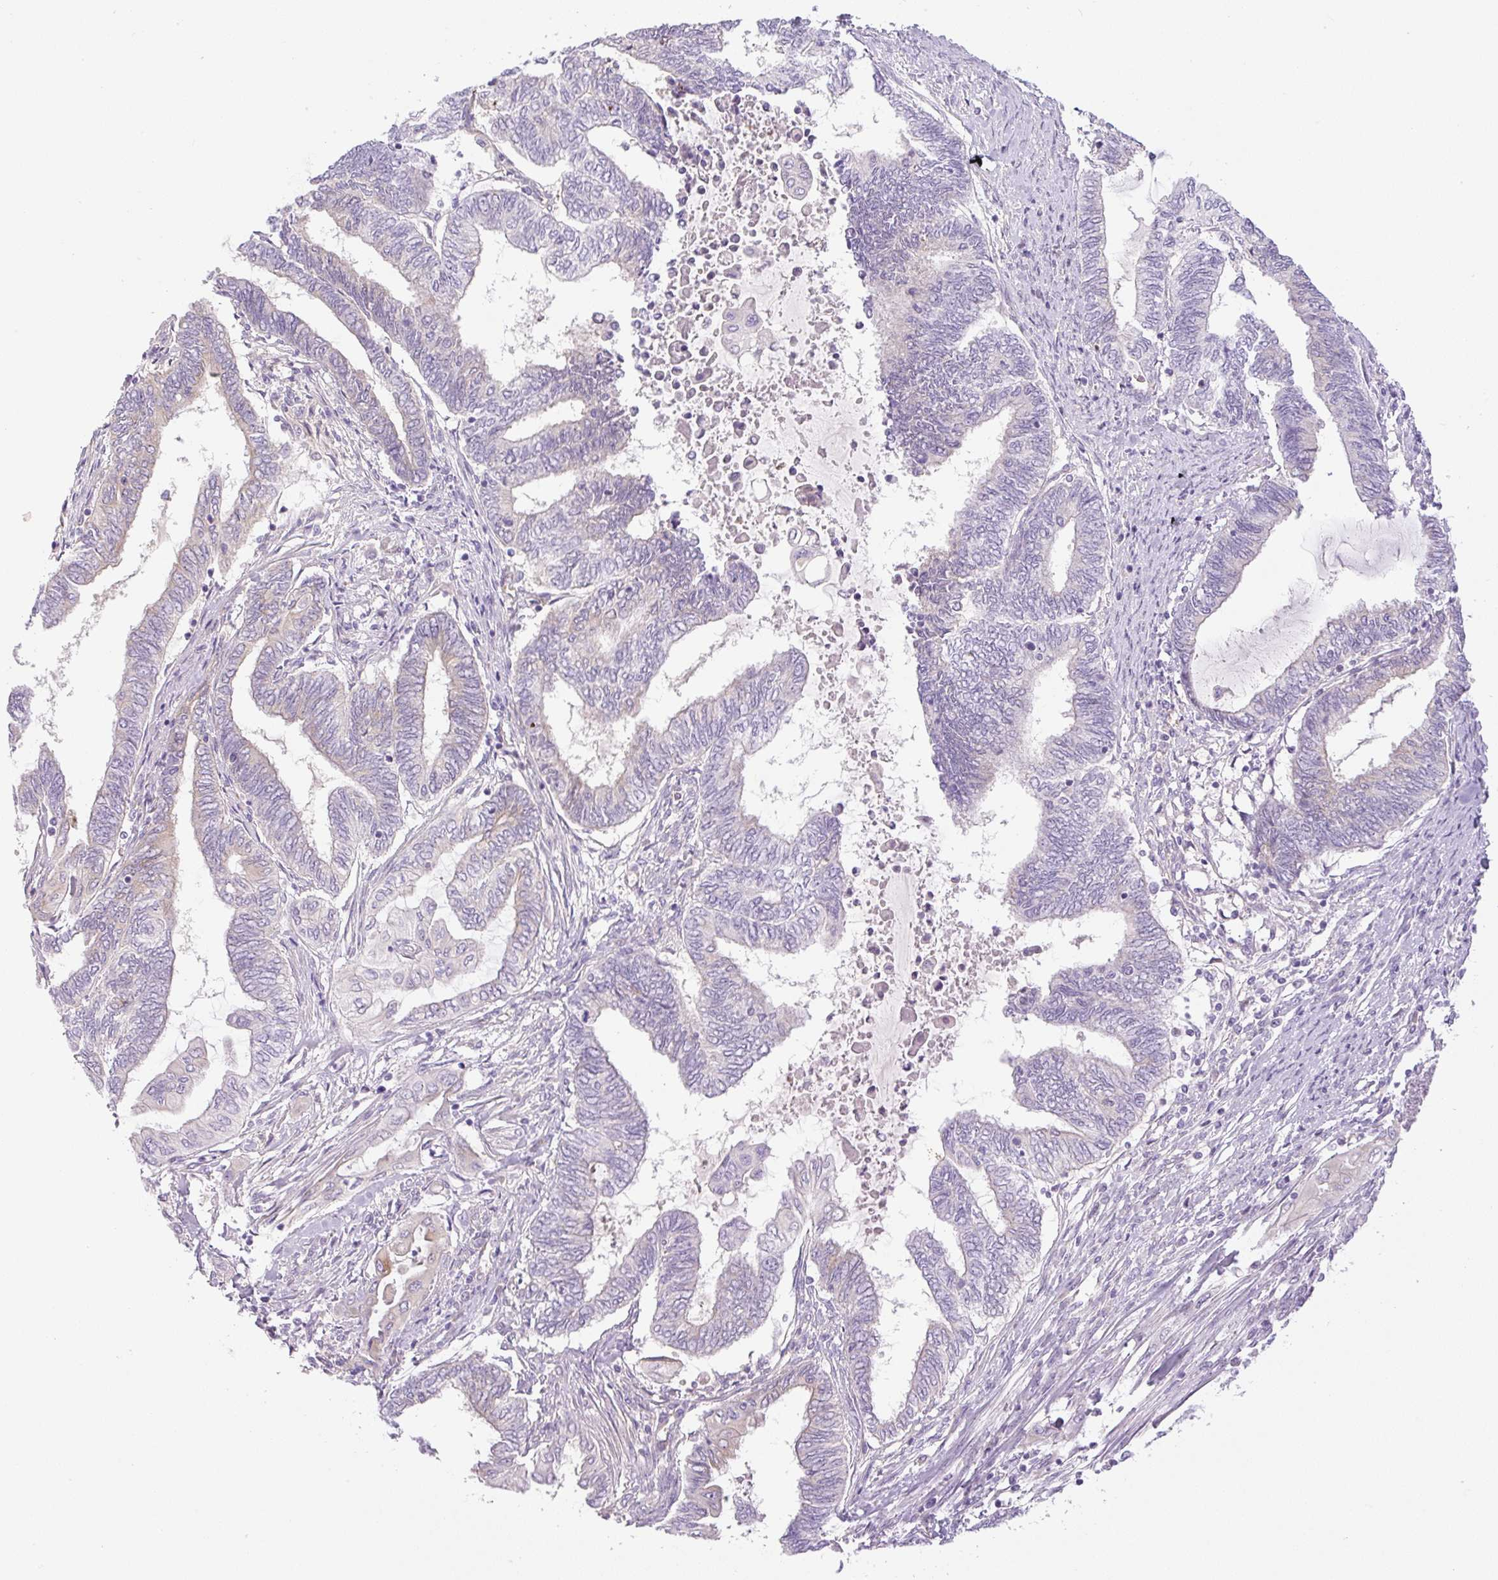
{"staining": {"intensity": "negative", "quantity": "none", "location": "none"}, "tissue": "endometrial cancer", "cell_type": "Tumor cells", "image_type": "cancer", "snomed": [{"axis": "morphology", "description": "Adenocarcinoma, NOS"}, {"axis": "topography", "description": "Uterus"}, {"axis": "topography", "description": "Endometrium"}], "caption": "Tumor cells show no significant positivity in endometrial adenocarcinoma.", "gene": "MIA2", "patient": {"sex": "female", "age": 70}}